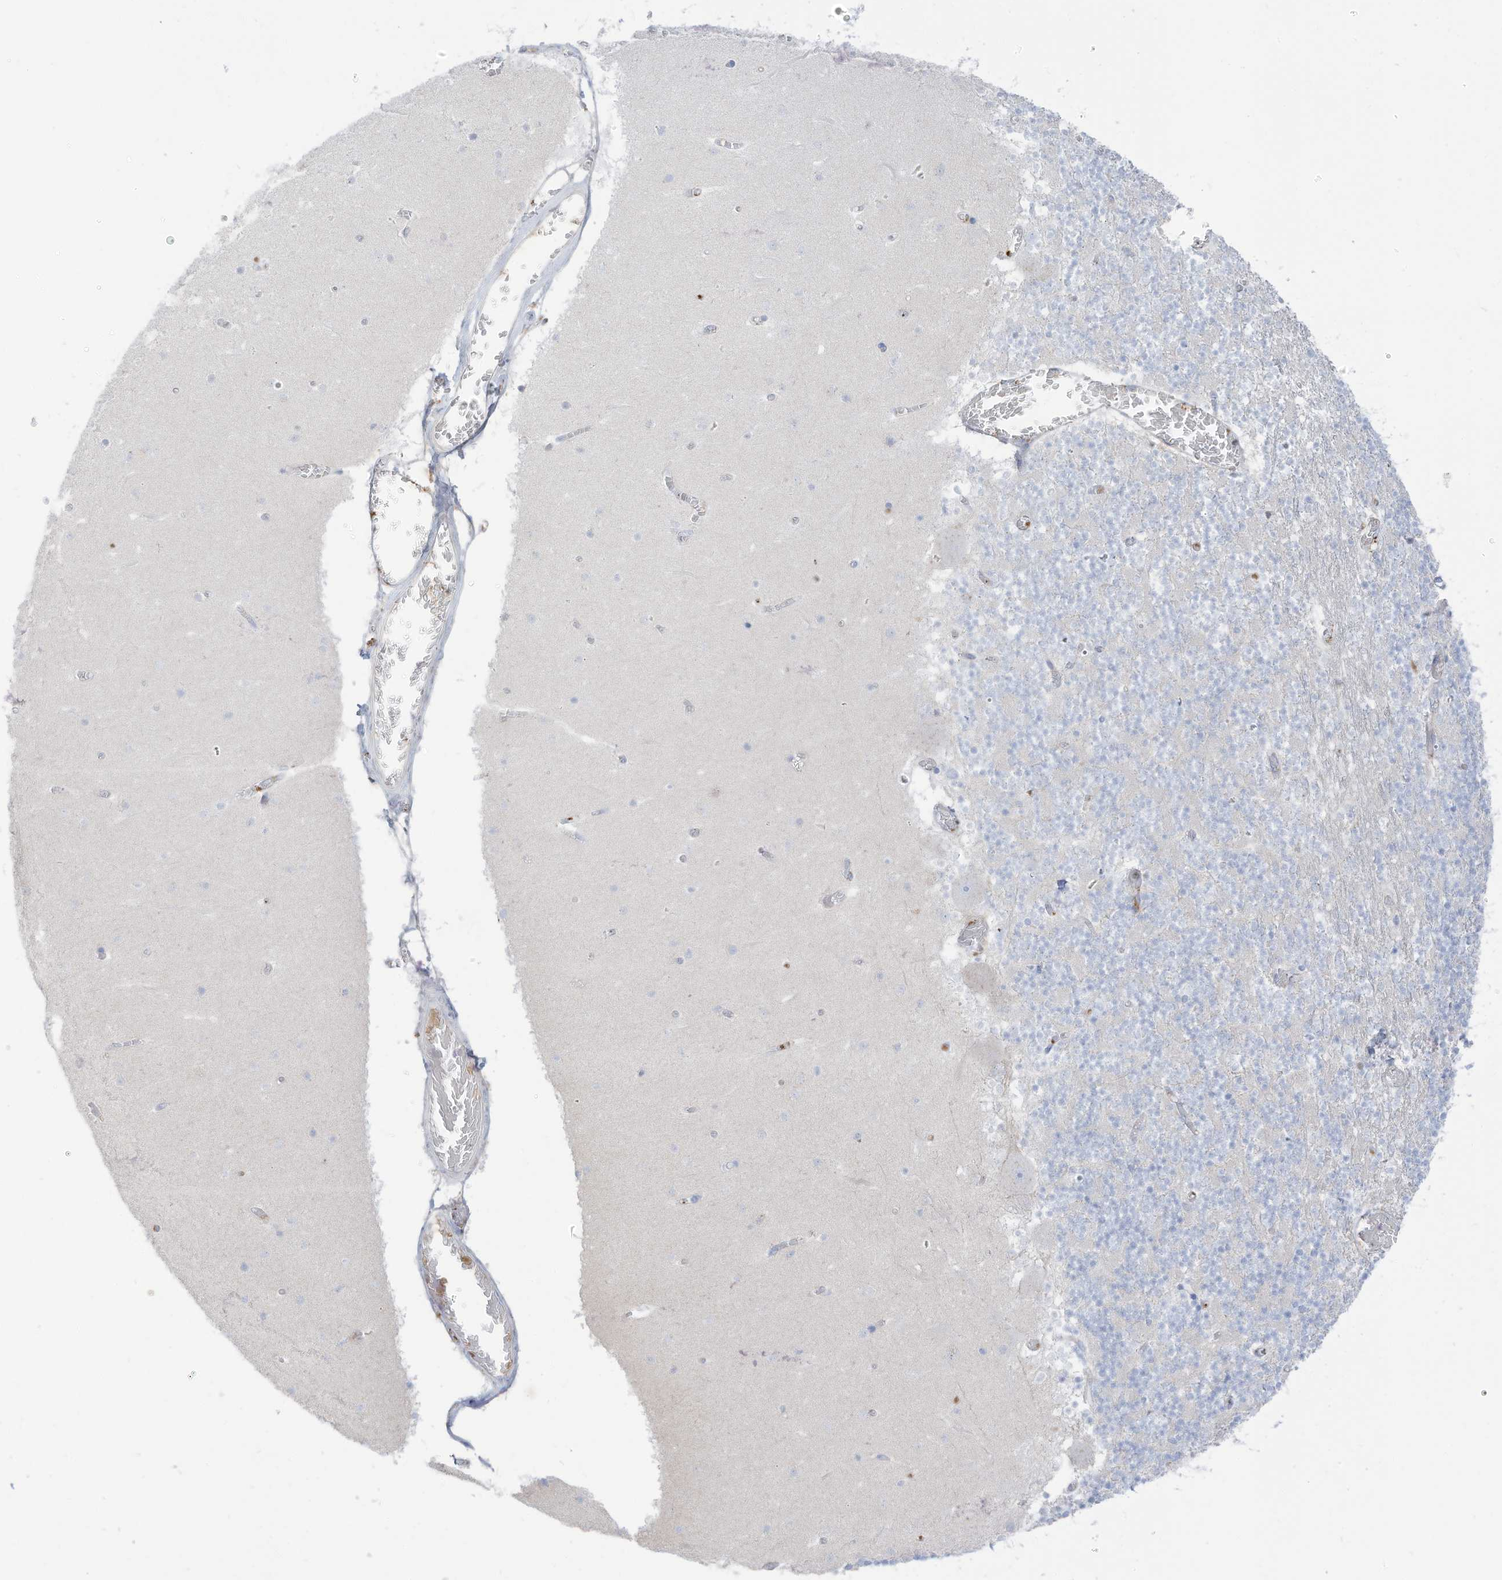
{"staining": {"intensity": "negative", "quantity": "none", "location": "none"}, "tissue": "cerebellum", "cell_type": "Cells in granular layer", "image_type": "normal", "snomed": [{"axis": "morphology", "description": "Normal tissue, NOS"}, {"axis": "topography", "description": "Cerebellum"}], "caption": "Immunohistochemical staining of unremarkable human cerebellum shows no significant positivity in cells in granular layer. The staining is performed using DAB brown chromogen with nuclei counter-stained in using hematoxylin.", "gene": "HSD17B13", "patient": {"sex": "female", "age": 28}}